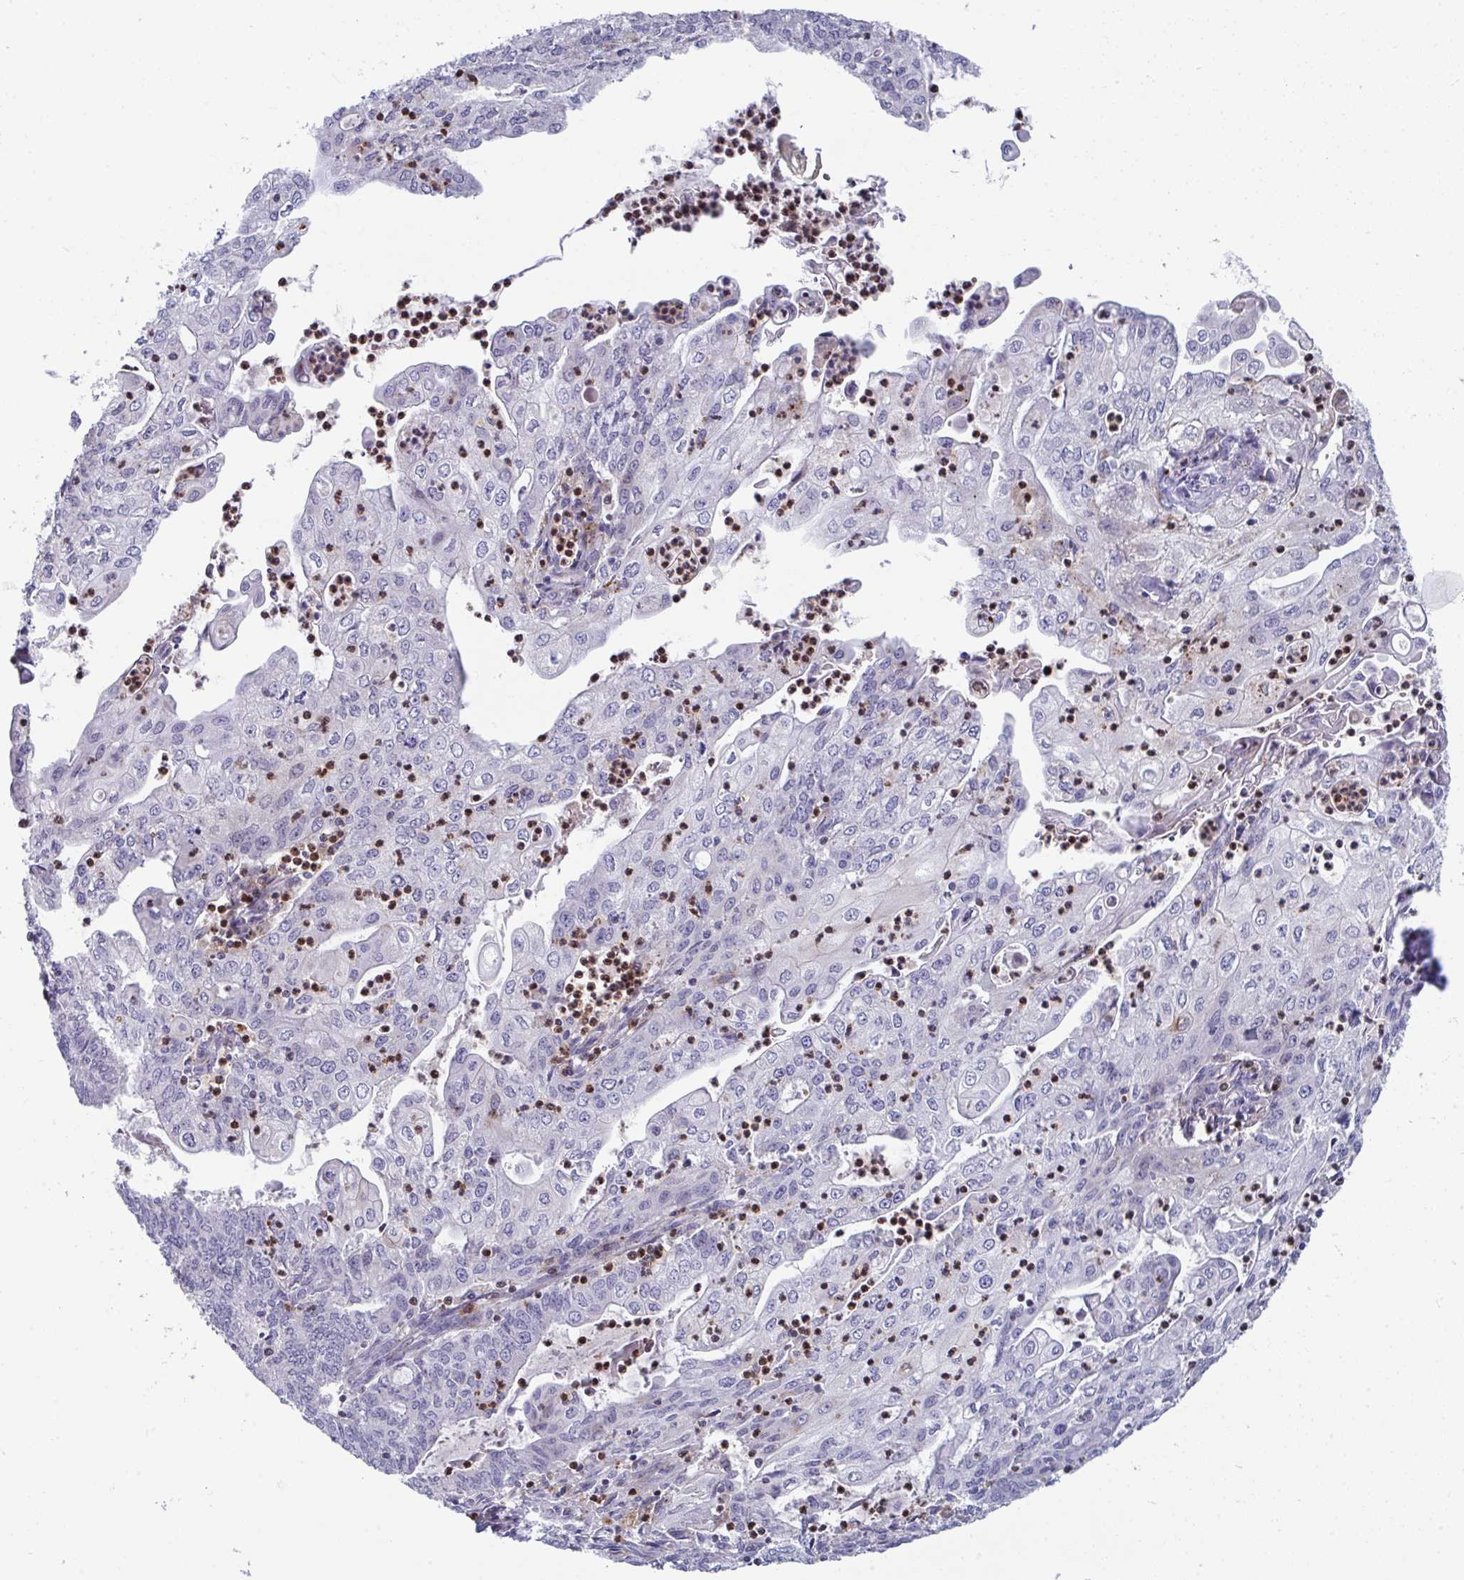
{"staining": {"intensity": "negative", "quantity": "none", "location": "none"}, "tissue": "endometrial cancer", "cell_type": "Tumor cells", "image_type": "cancer", "snomed": [{"axis": "morphology", "description": "Adenocarcinoma, NOS"}, {"axis": "topography", "description": "Endometrium"}], "caption": "Histopathology image shows no protein positivity in tumor cells of endometrial cancer tissue.", "gene": "AOC2", "patient": {"sex": "female", "age": 61}}